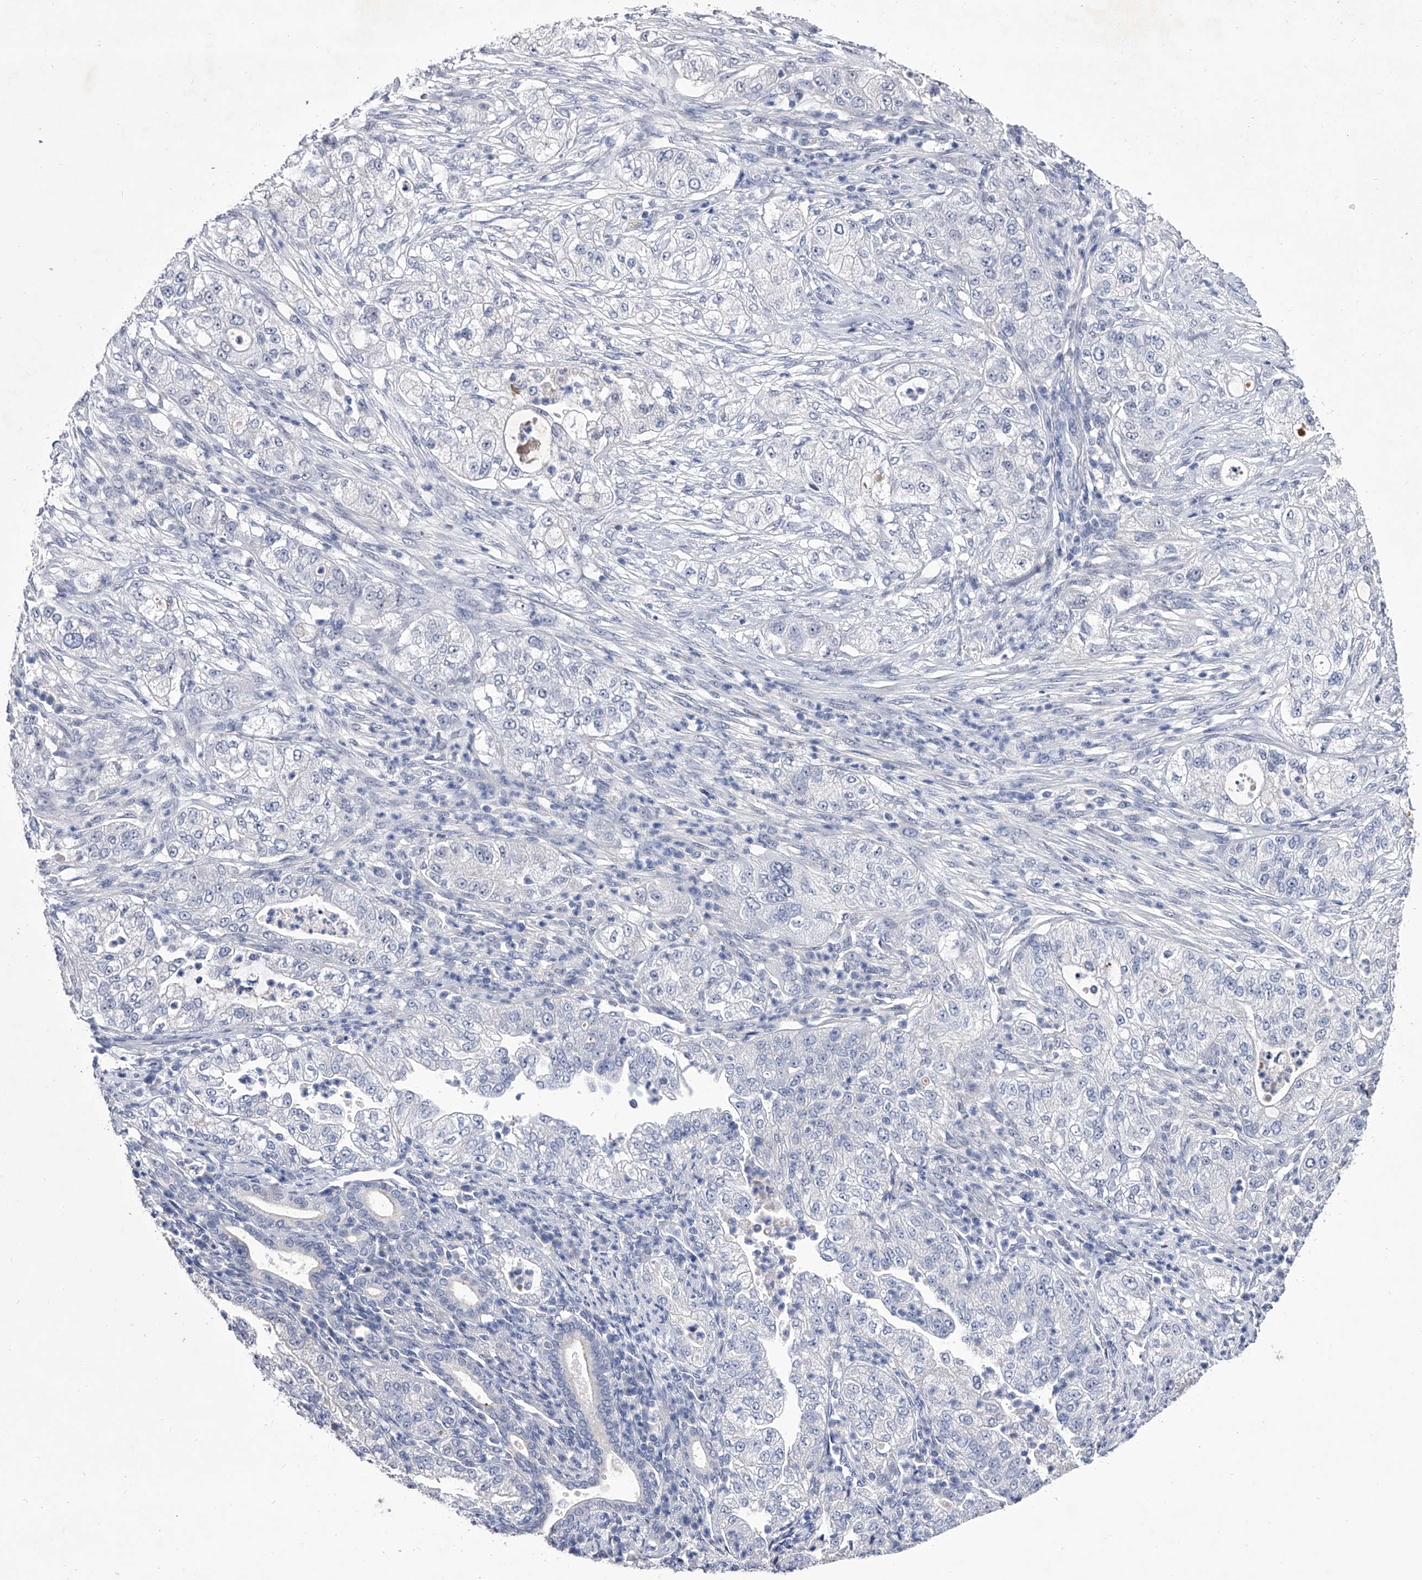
{"staining": {"intensity": "negative", "quantity": "none", "location": "none"}, "tissue": "pancreatic cancer", "cell_type": "Tumor cells", "image_type": "cancer", "snomed": [{"axis": "morphology", "description": "Adenocarcinoma, NOS"}, {"axis": "topography", "description": "Pancreas"}], "caption": "A high-resolution image shows IHC staining of pancreatic cancer, which demonstrates no significant expression in tumor cells.", "gene": "CRISP2", "patient": {"sex": "female", "age": 78}}